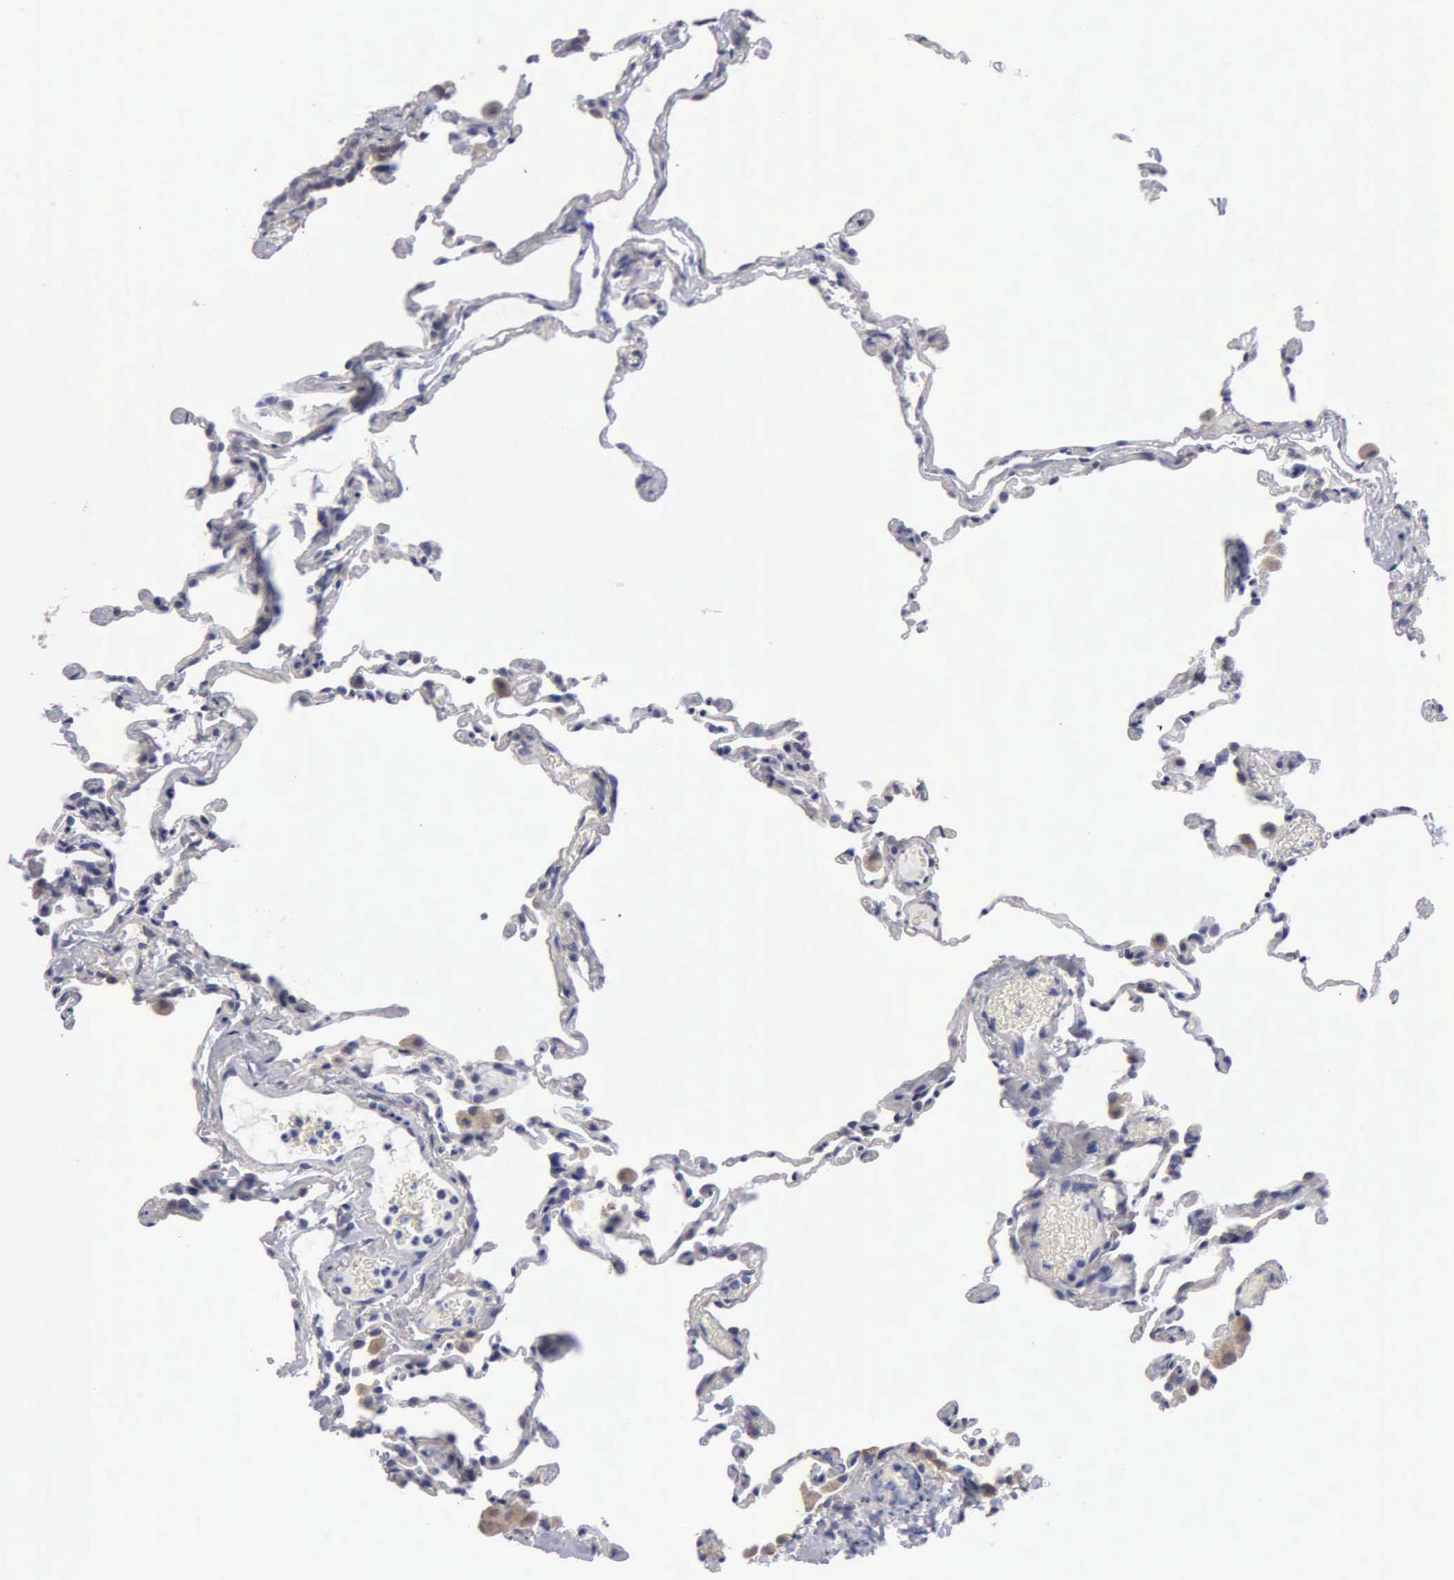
{"staining": {"intensity": "negative", "quantity": "none", "location": "none"}, "tissue": "lung", "cell_type": "Alveolar cells", "image_type": "normal", "snomed": [{"axis": "morphology", "description": "Normal tissue, NOS"}, {"axis": "topography", "description": "Lung"}], "caption": "A high-resolution photomicrograph shows immunohistochemistry staining of normal lung, which demonstrates no significant expression in alveolar cells.", "gene": "TXLNG", "patient": {"sex": "female", "age": 61}}